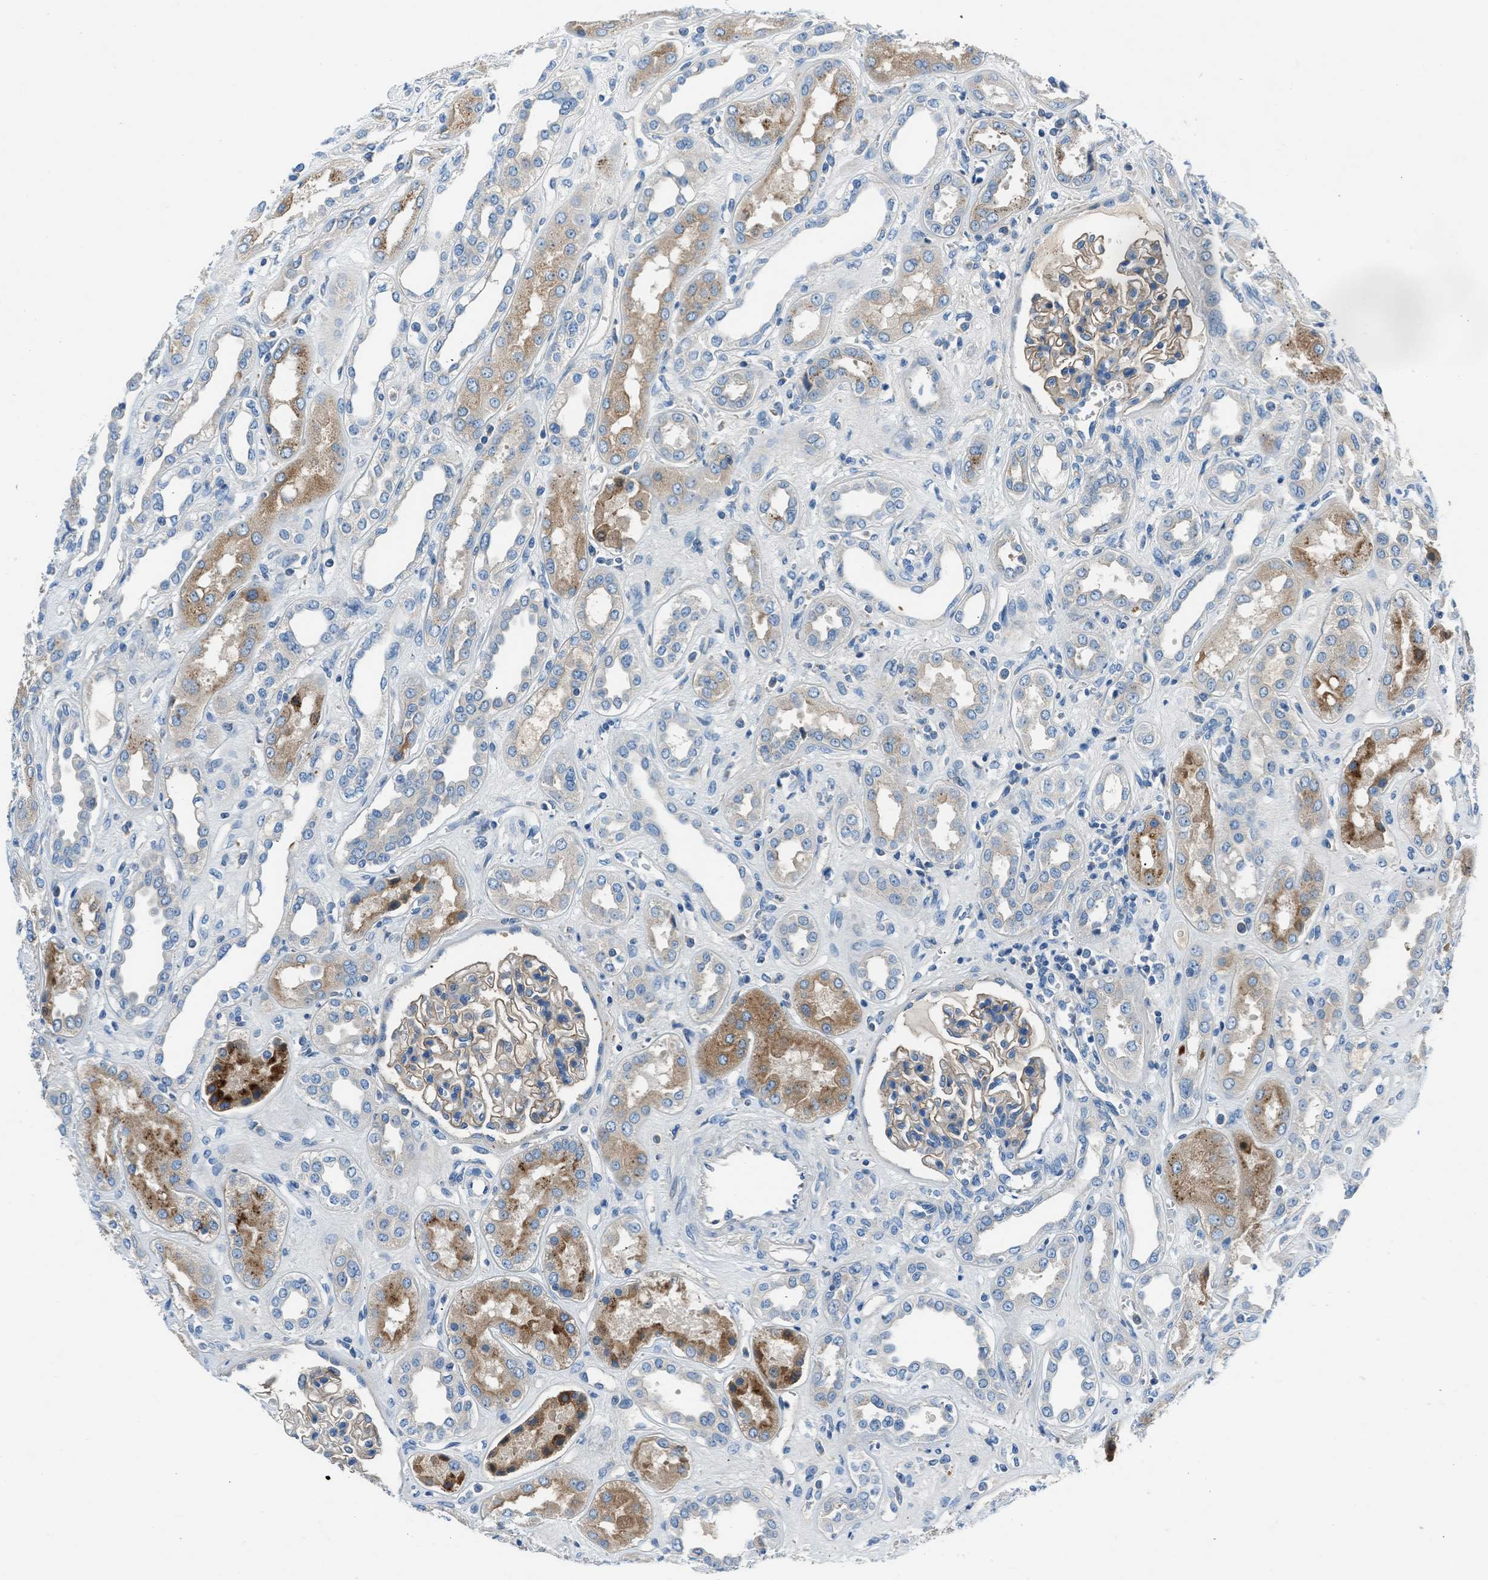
{"staining": {"intensity": "weak", "quantity": "<25%", "location": "cytoplasmic/membranous"}, "tissue": "kidney", "cell_type": "Cells in glomeruli", "image_type": "normal", "snomed": [{"axis": "morphology", "description": "Normal tissue, NOS"}, {"axis": "topography", "description": "Kidney"}], "caption": "This is an immunohistochemistry (IHC) histopathology image of unremarkable human kidney. There is no expression in cells in glomeruli.", "gene": "SLC38A6", "patient": {"sex": "male", "age": 59}}